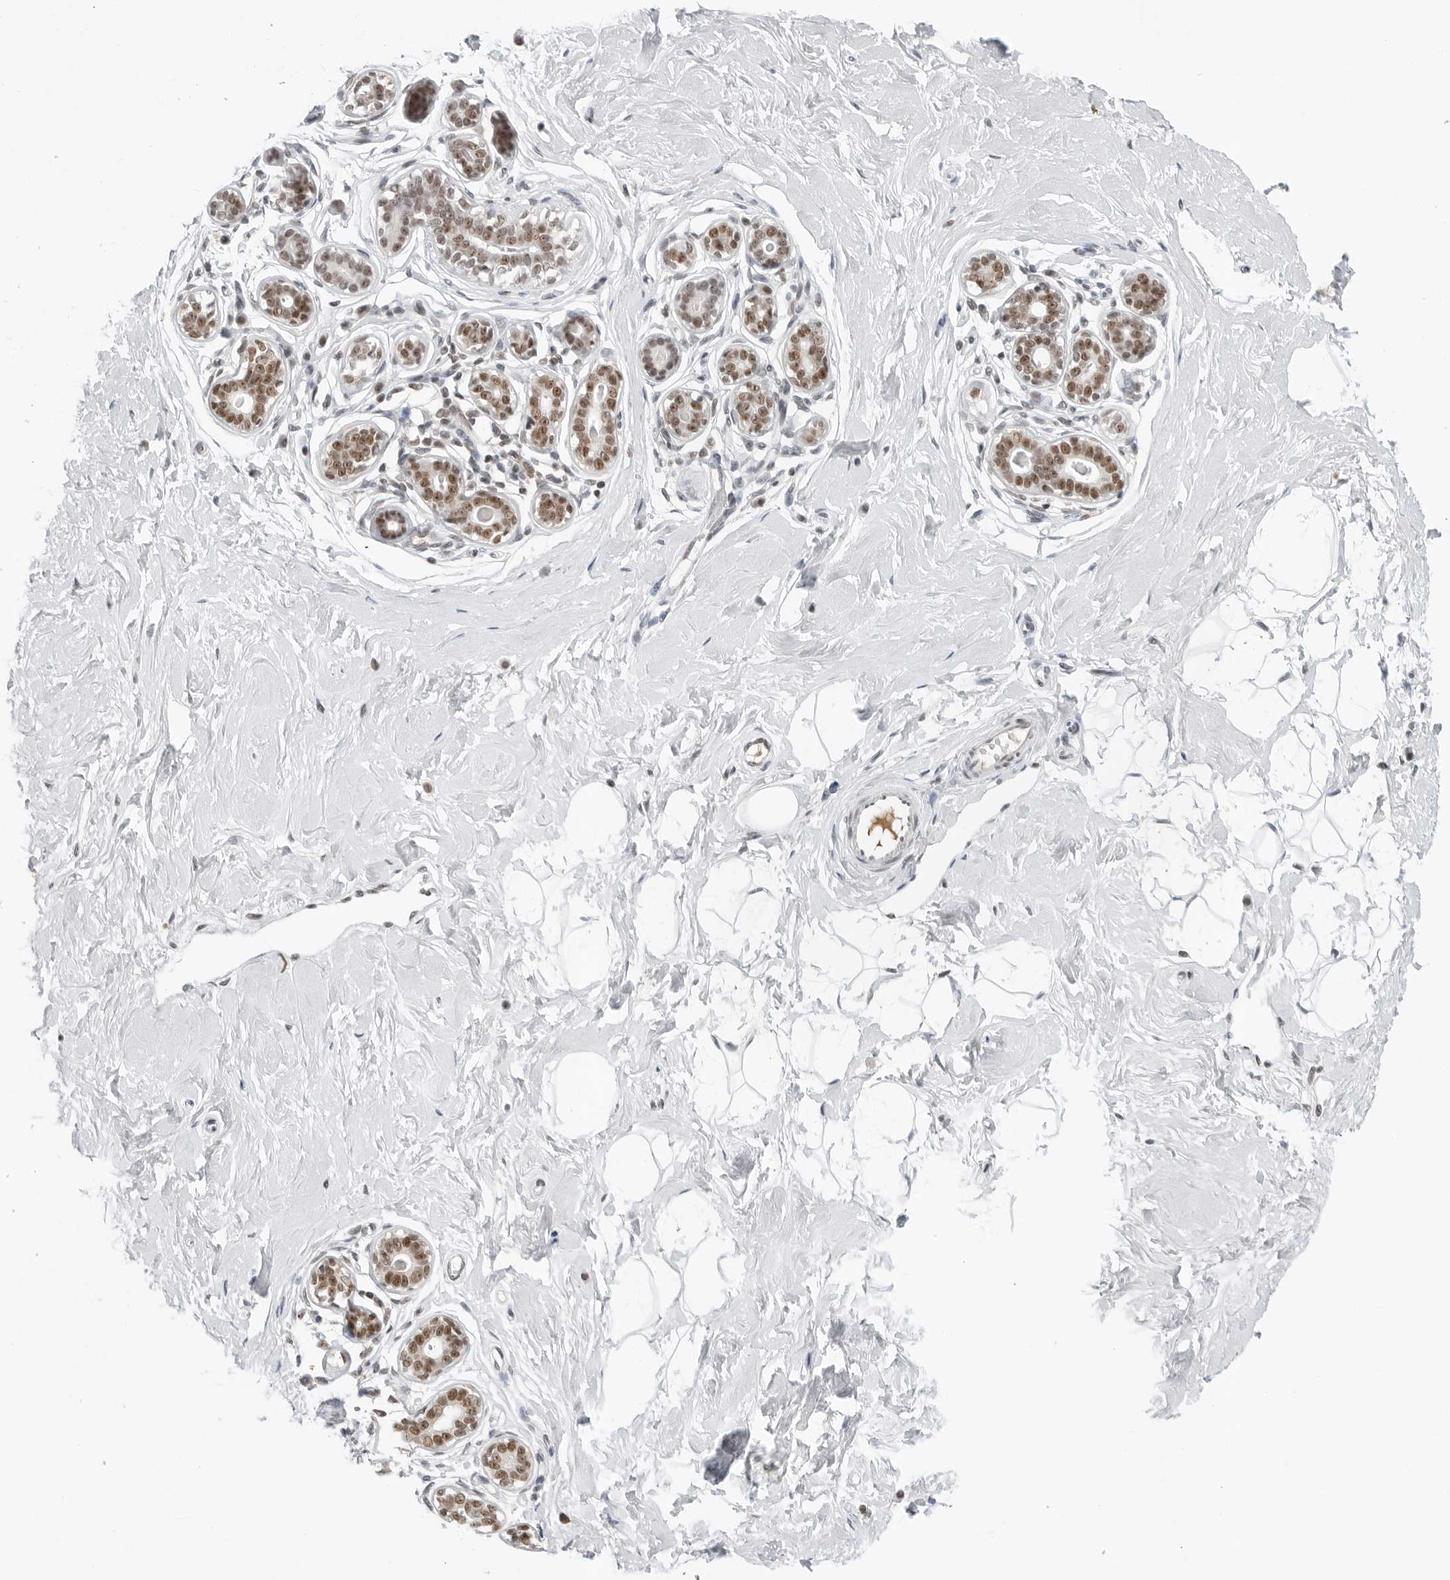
{"staining": {"intensity": "weak", "quantity": "25%-75%", "location": "nuclear"}, "tissue": "breast", "cell_type": "Adipocytes", "image_type": "normal", "snomed": [{"axis": "morphology", "description": "Normal tissue, NOS"}, {"axis": "morphology", "description": "Adenoma, NOS"}, {"axis": "topography", "description": "Breast"}], "caption": "Weak nuclear protein expression is identified in about 25%-75% of adipocytes in breast. The staining was performed using DAB, with brown indicating positive protein expression. Nuclei are stained blue with hematoxylin.", "gene": "WRAP53", "patient": {"sex": "female", "age": 23}}